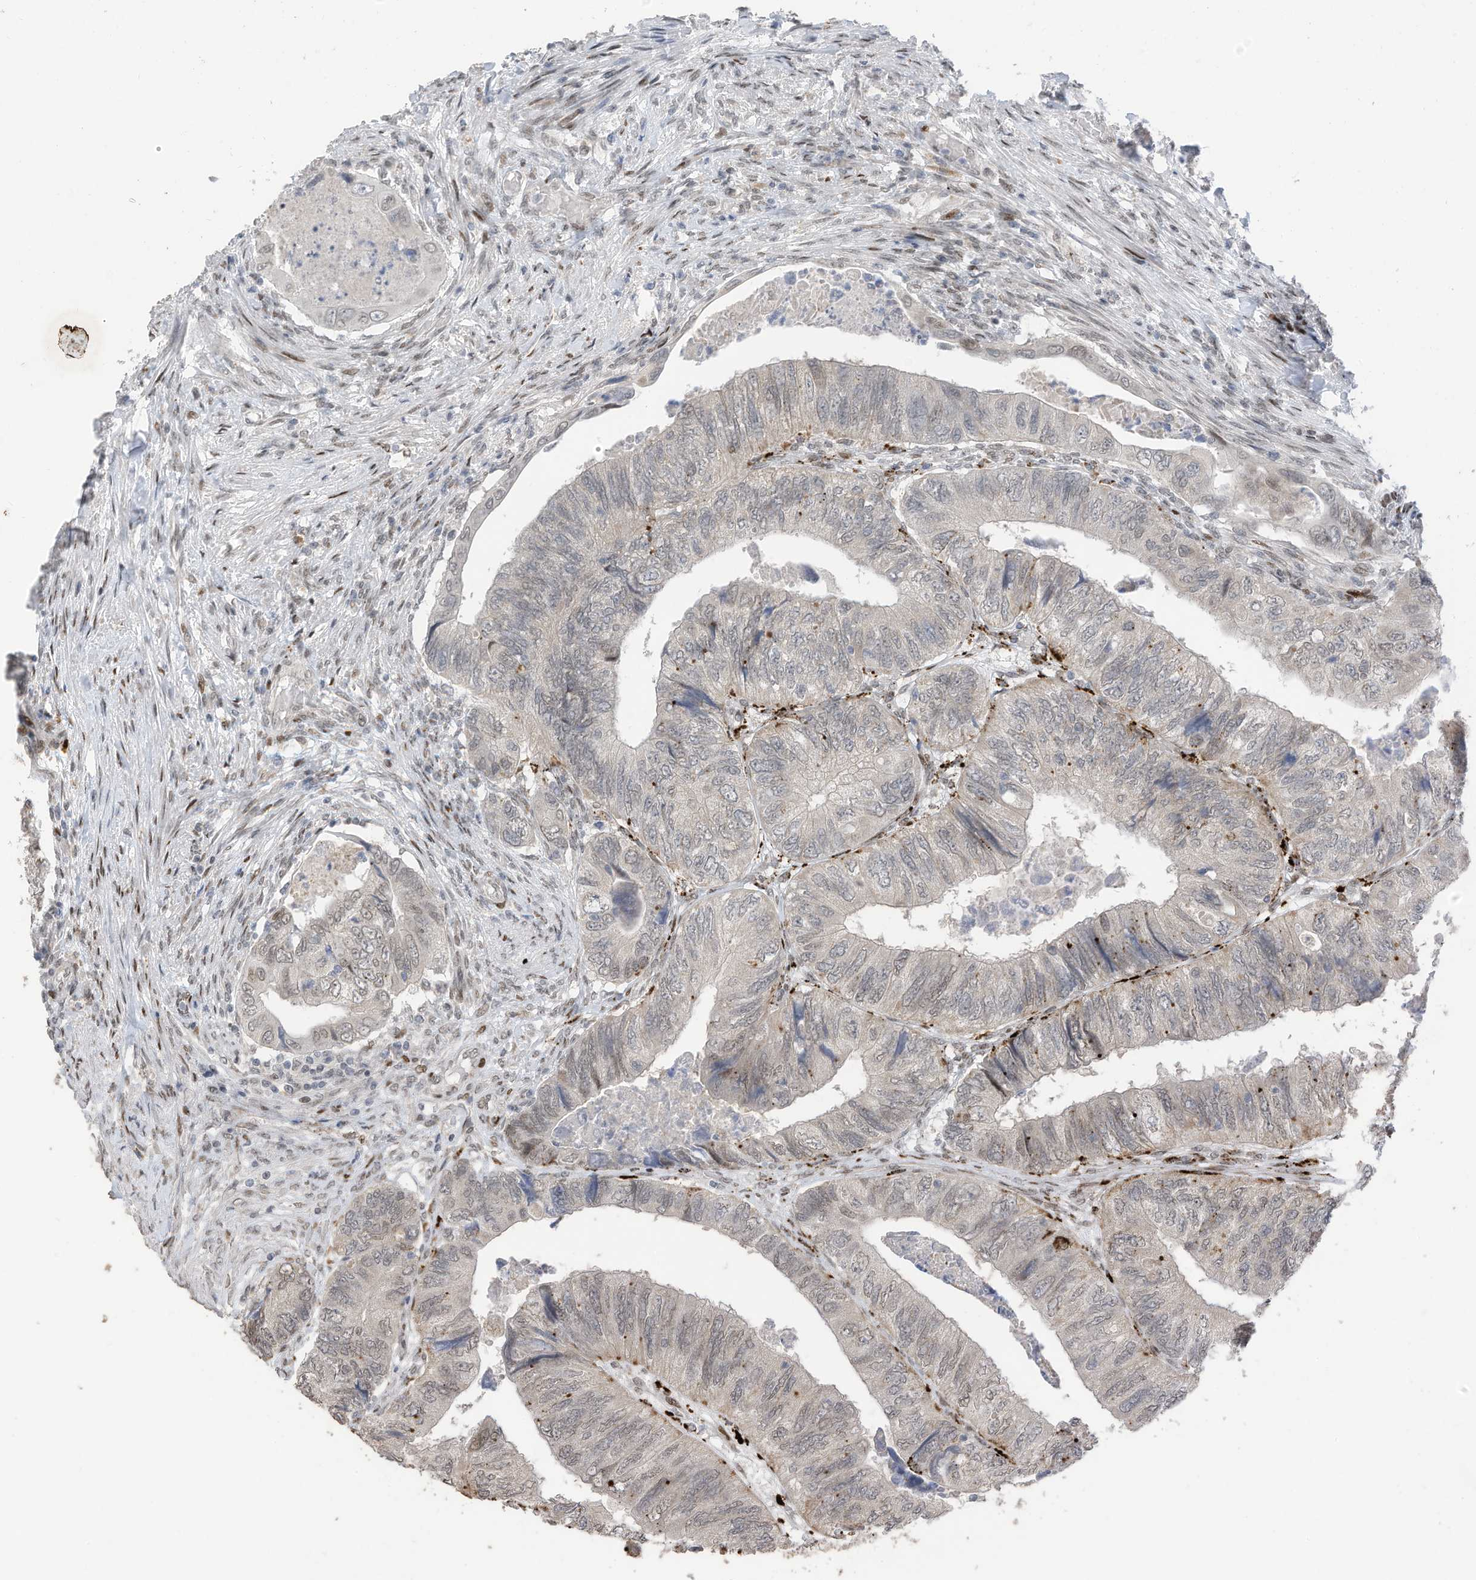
{"staining": {"intensity": "strong", "quantity": "<25%", "location": "cytoplasmic/membranous"}, "tissue": "colorectal cancer", "cell_type": "Tumor cells", "image_type": "cancer", "snomed": [{"axis": "morphology", "description": "Adenocarcinoma, NOS"}, {"axis": "topography", "description": "Rectum"}], "caption": "Protein staining of colorectal adenocarcinoma tissue shows strong cytoplasmic/membranous staining in about <25% of tumor cells. (Stains: DAB in brown, nuclei in blue, Microscopy: brightfield microscopy at high magnification).", "gene": "RABL3", "patient": {"sex": "male", "age": 63}}